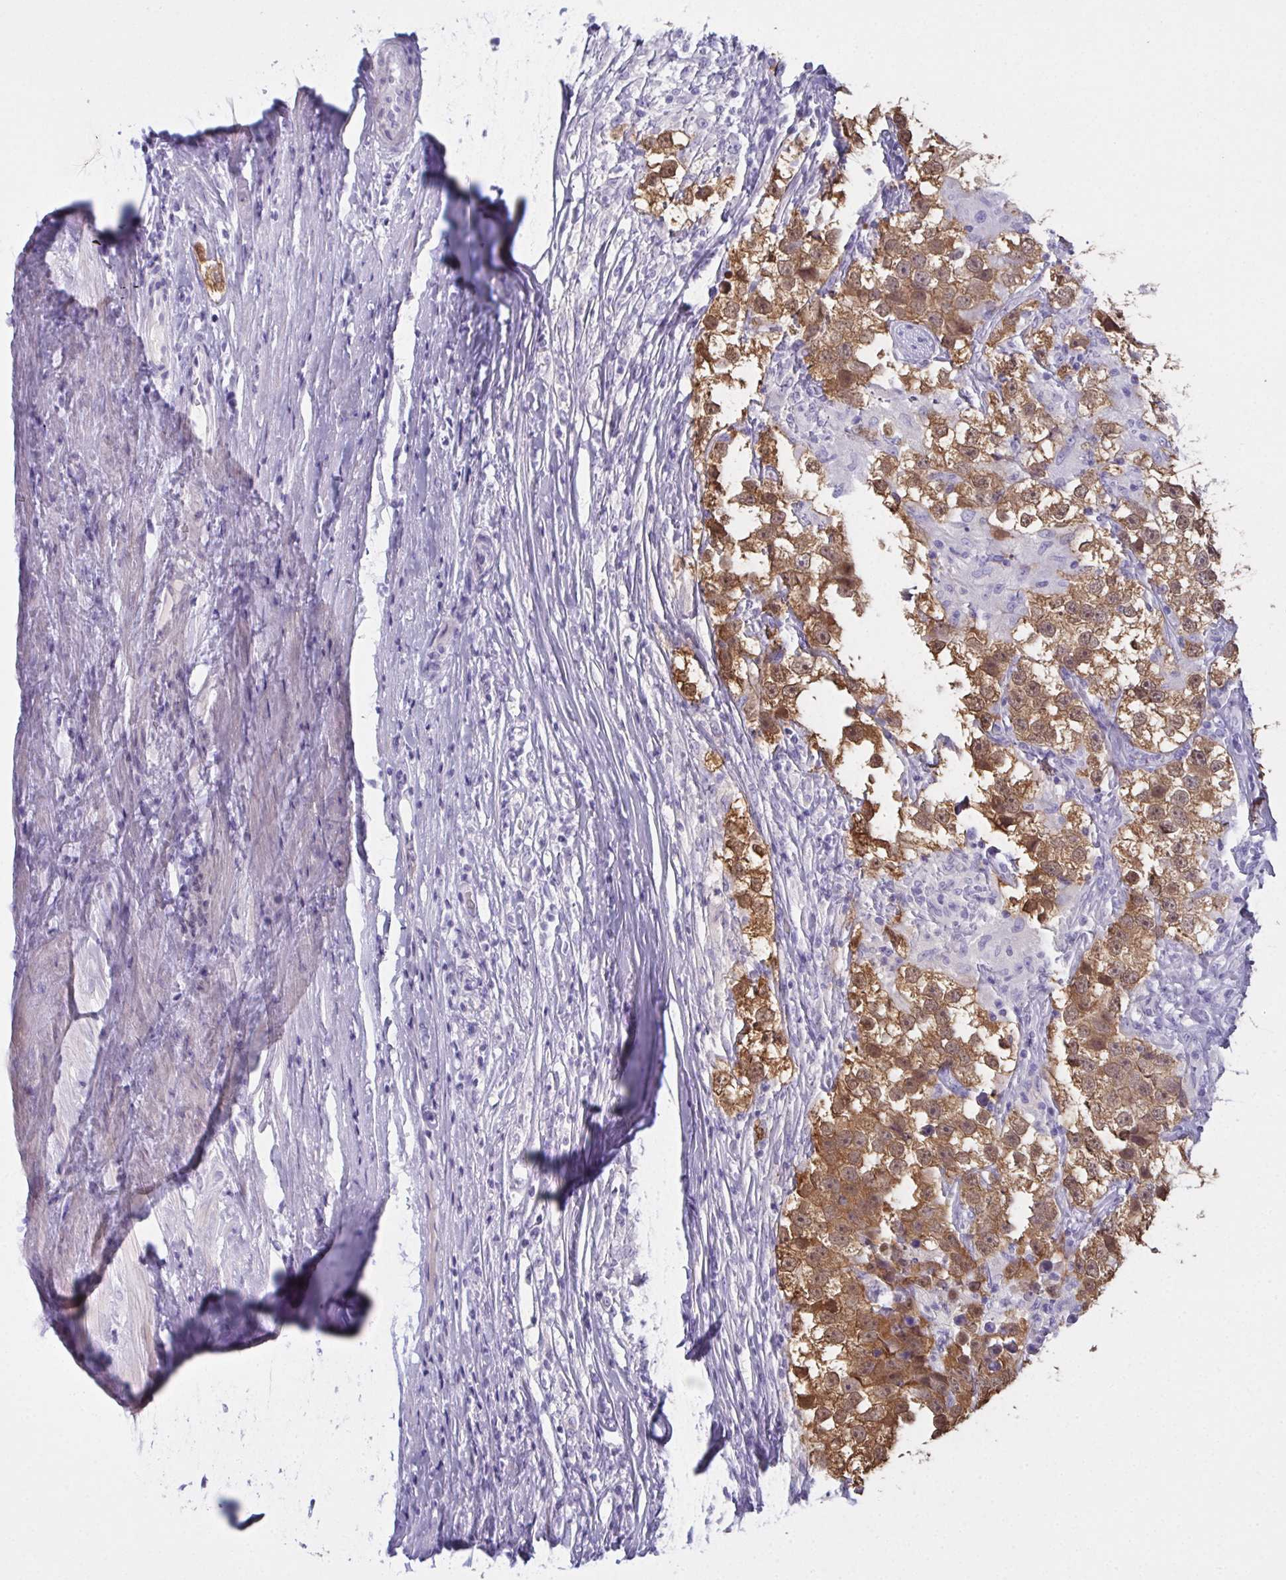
{"staining": {"intensity": "moderate", "quantity": ">75%", "location": "cytoplasmic/membranous,nuclear"}, "tissue": "testis cancer", "cell_type": "Tumor cells", "image_type": "cancer", "snomed": [{"axis": "morphology", "description": "Seminoma, NOS"}, {"axis": "topography", "description": "Testis"}], "caption": "DAB immunohistochemical staining of human testis cancer reveals moderate cytoplasmic/membranous and nuclear protein expression in about >75% of tumor cells. (DAB IHC, brown staining for protein, blue staining for nuclei).", "gene": "SLC36A2", "patient": {"sex": "male", "age": 46}}